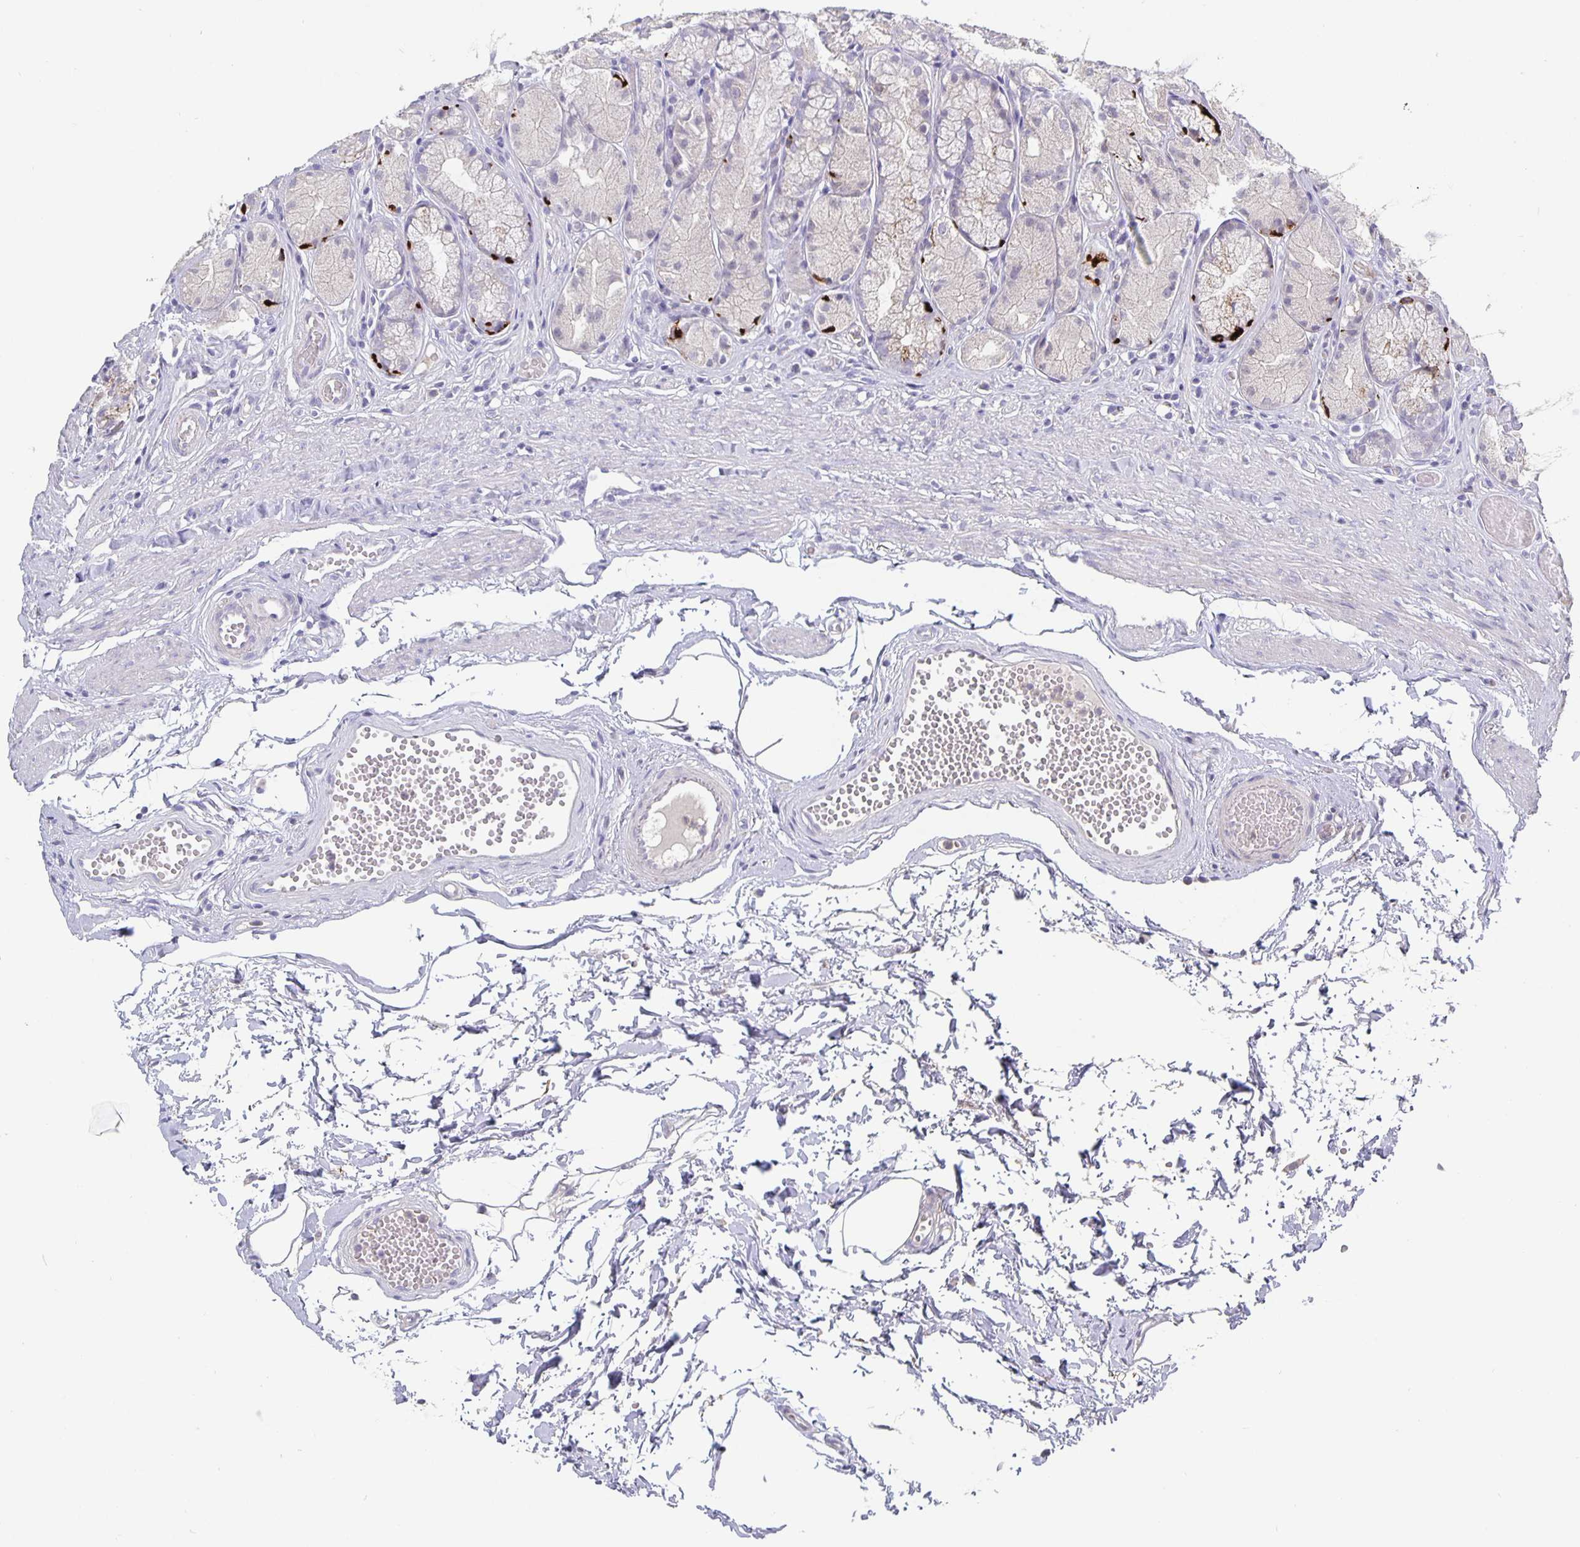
{"staining": {"intensity": "strong", "quantity": "<25%", "location": "cytoplasmic/membranous"}, "tissue": "stomach", "cell_type": "Glandular cells", "image_type": "normal", "snomed": [{"axis": "morphology", "description": "Normal tissue, NOS"}, {"axis": "topography", "description": "Stomach"}], "caption": "Strong cytoplasmic/membranous staining for a protein is present in about <25% of glandular cells of unremarkable stomach using immunohistochemistry.", "gene": "GDF15", "patient": {"sex": "male", "age": 70}}